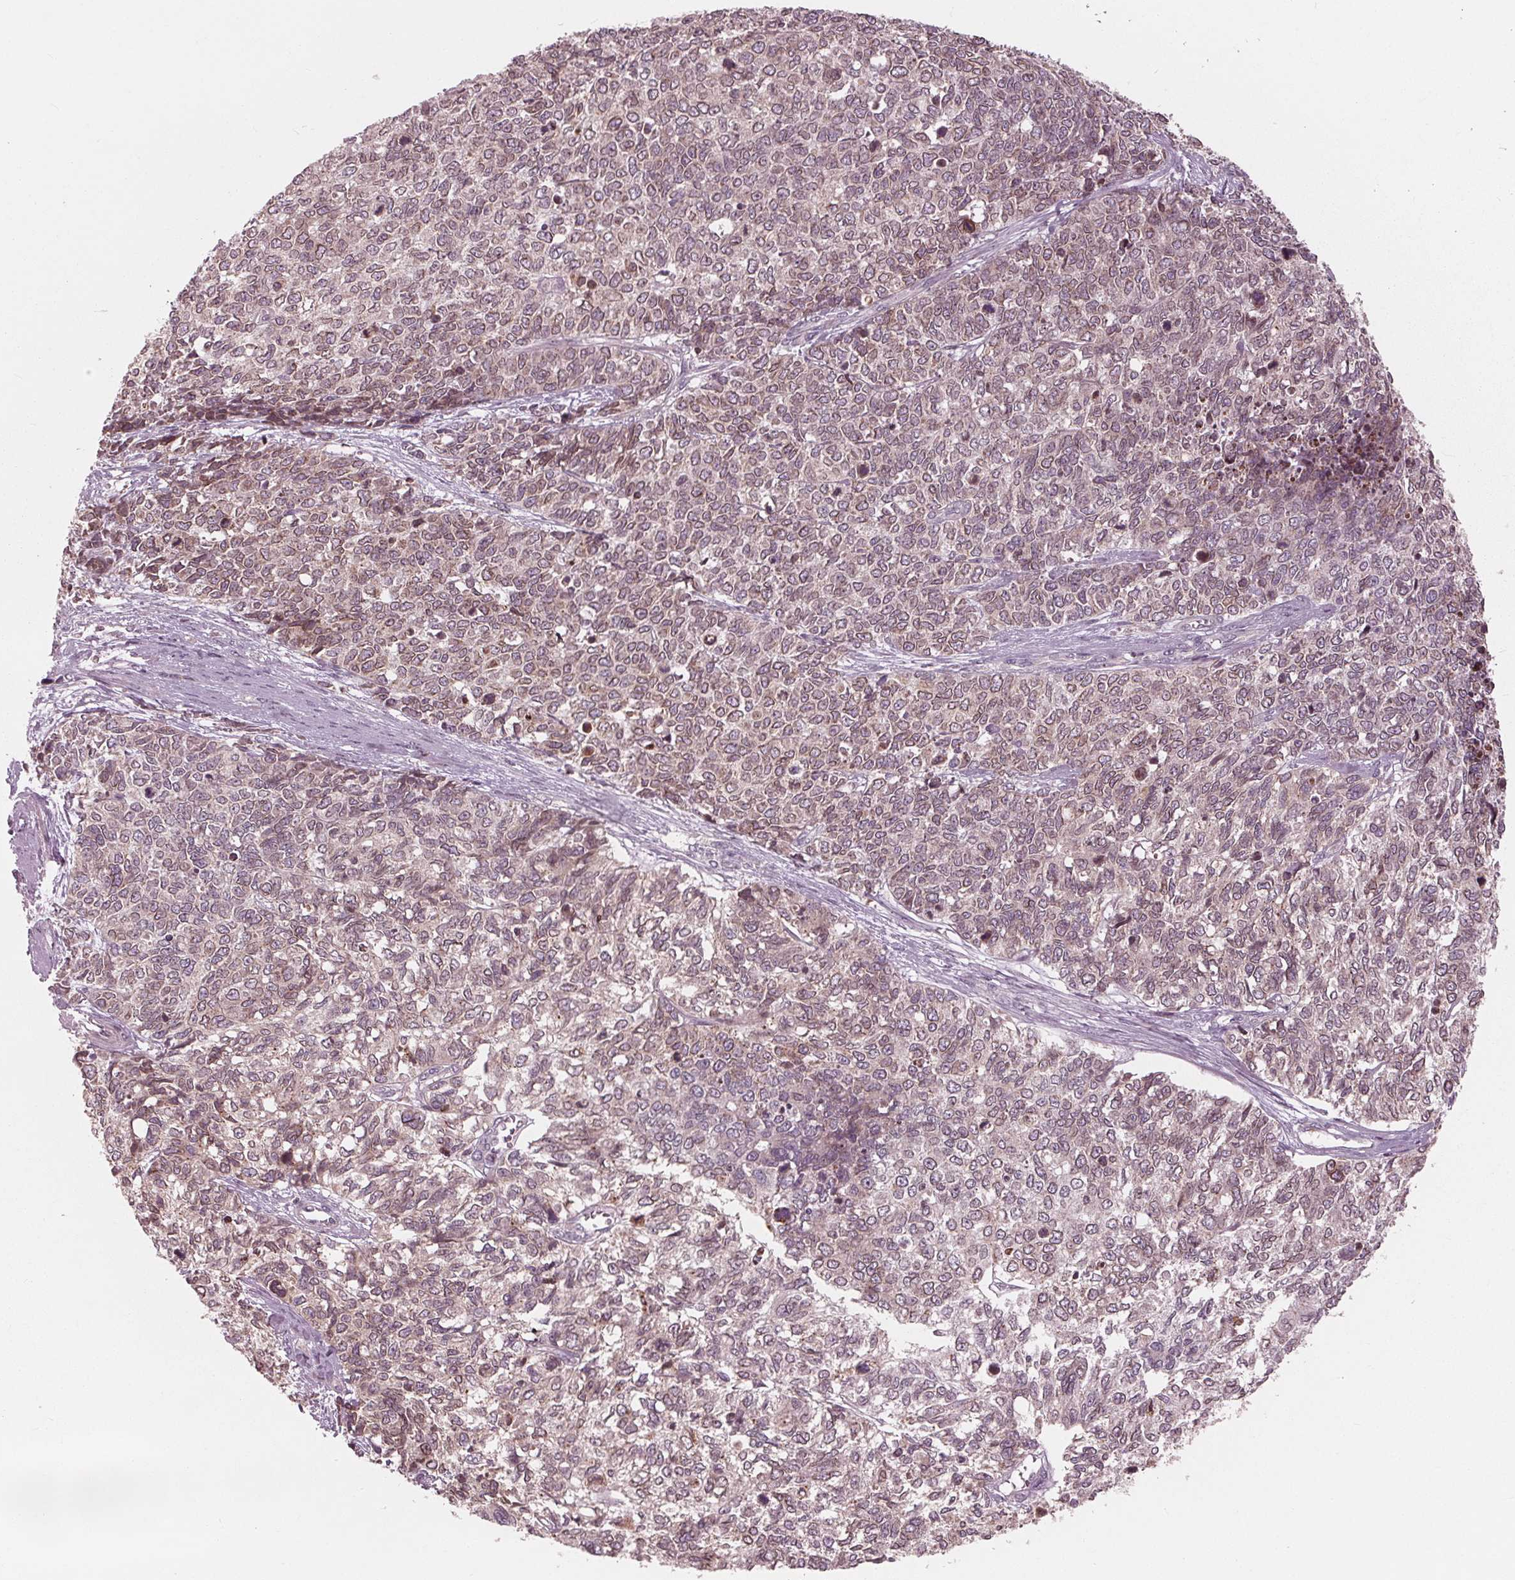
{"staining": {"intensity": "weak", "quantity": "25%-75%", "location": "cytoplasmic/membranous,nuclear"}, "tissue": "cervical cancer", "cell_type": "Tumor cells", "image_type": "cancer", "snomed": [{"axis": "morphology", "description": "Adenocarcinoma, NOS"}, {"axis": "topography", "description": "Cervix"}], "caption": "Brown immunohistochemical staining in cervical adenocarcinoma shows weak cytoplasmic/membranous and nuclear staining in approximately 25%-75% of tumor cells.", "gene": "NUP210", "patient": {"sex": "female", "age": 63}}